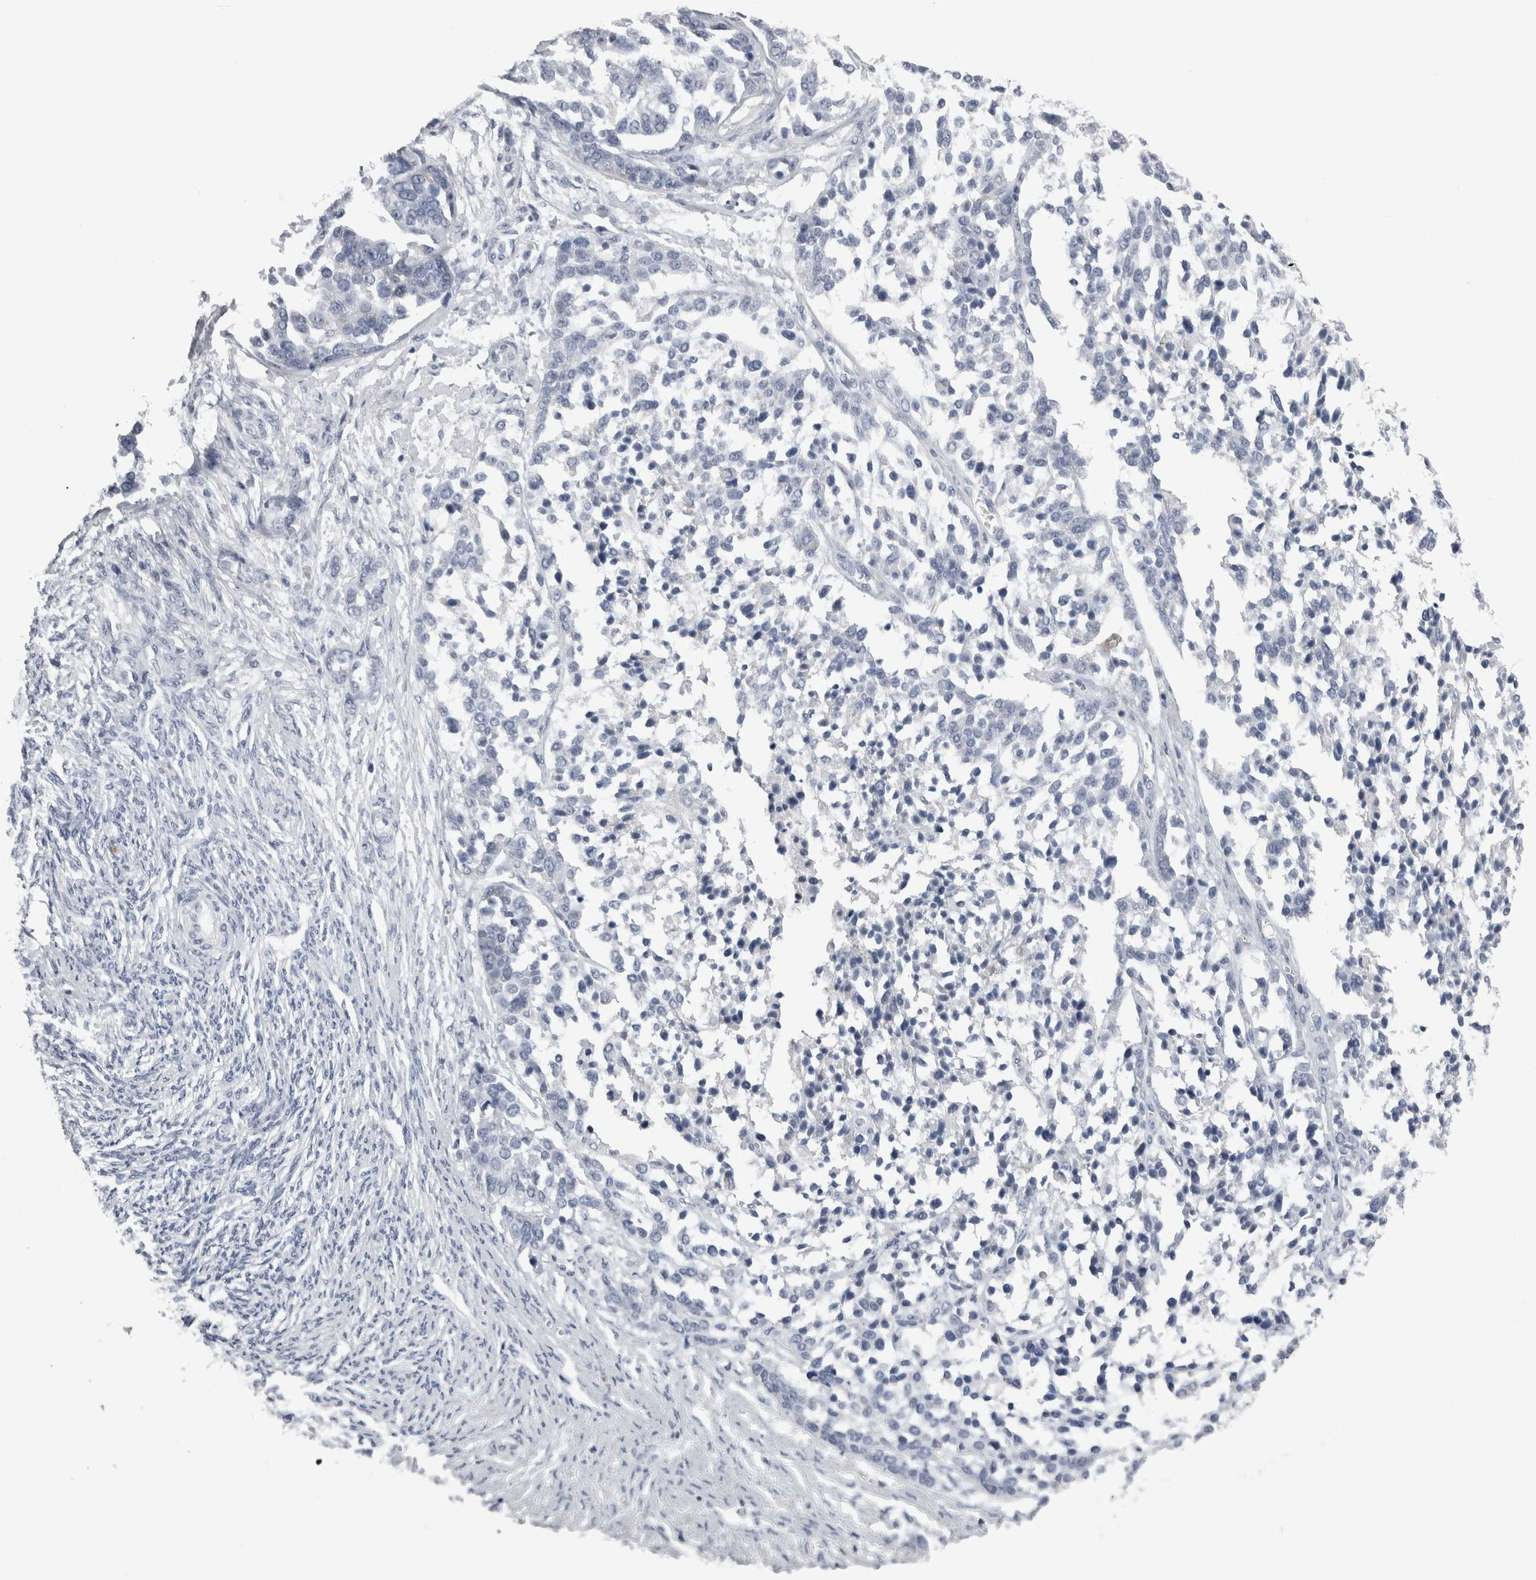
{"staining": {"intensity": "negative", "quantity": "none", "location": "none"}, "tissue": "ovarian cancer", "cell_type": "Tumor cells", "image_type": "cancer", "snomed": [{"axis": "morphology", "description": "Cystadenocarcinoma, serous, NOS"}, {"axis": "topography", "description": "Ovary"}], "caption": "This is a photomicrograph of immunohistochemistry (IHC) staining of serous cystadenocarcinoma (ovarian), which shows no staining in tumor cells. Nuclei are stained in blue.", "gene": "ALDH8A1", "patient": {"sex": "female", "age": 44}}